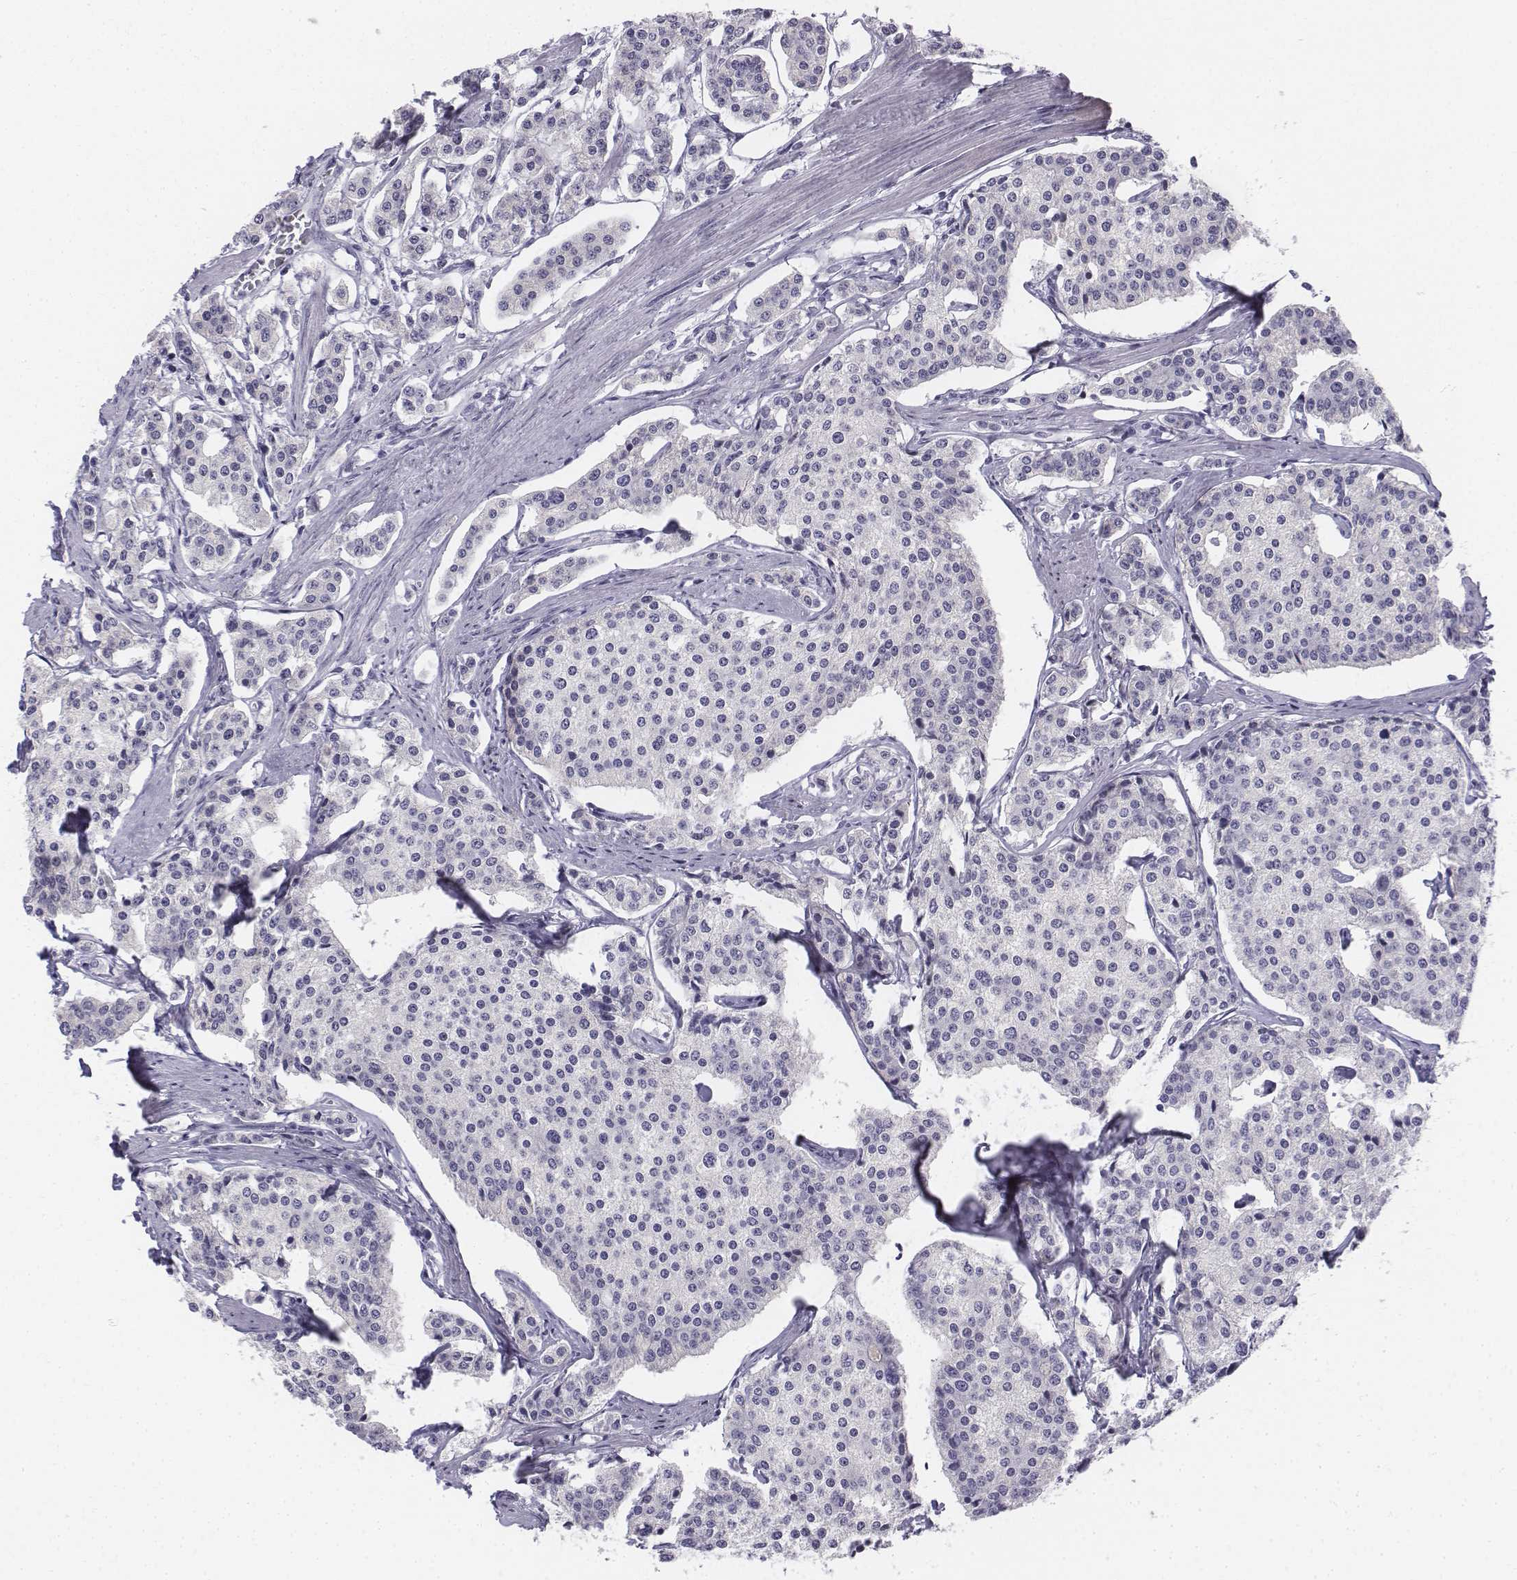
{"staining": {"intensity": "negative", "quantity": "none", "location": "none"}, "tissue": "carcinoid", "cell_type": "Tumor cells", "image_type": "cancer", "snomed": [{"axis": "morphology", "description": "Carcinoid, malignant, NOS"}, {"axis": "topography", "description": "Small intestine"}], "caption": "Tumor cells are negative for brown protein staining in malignant carcinoid. (DAB immunohistochemistry (IHC) visualized using brightfield microscopy, high magnification).", "gene": "TH", "patient": {"sex": "female", "age": 65}}